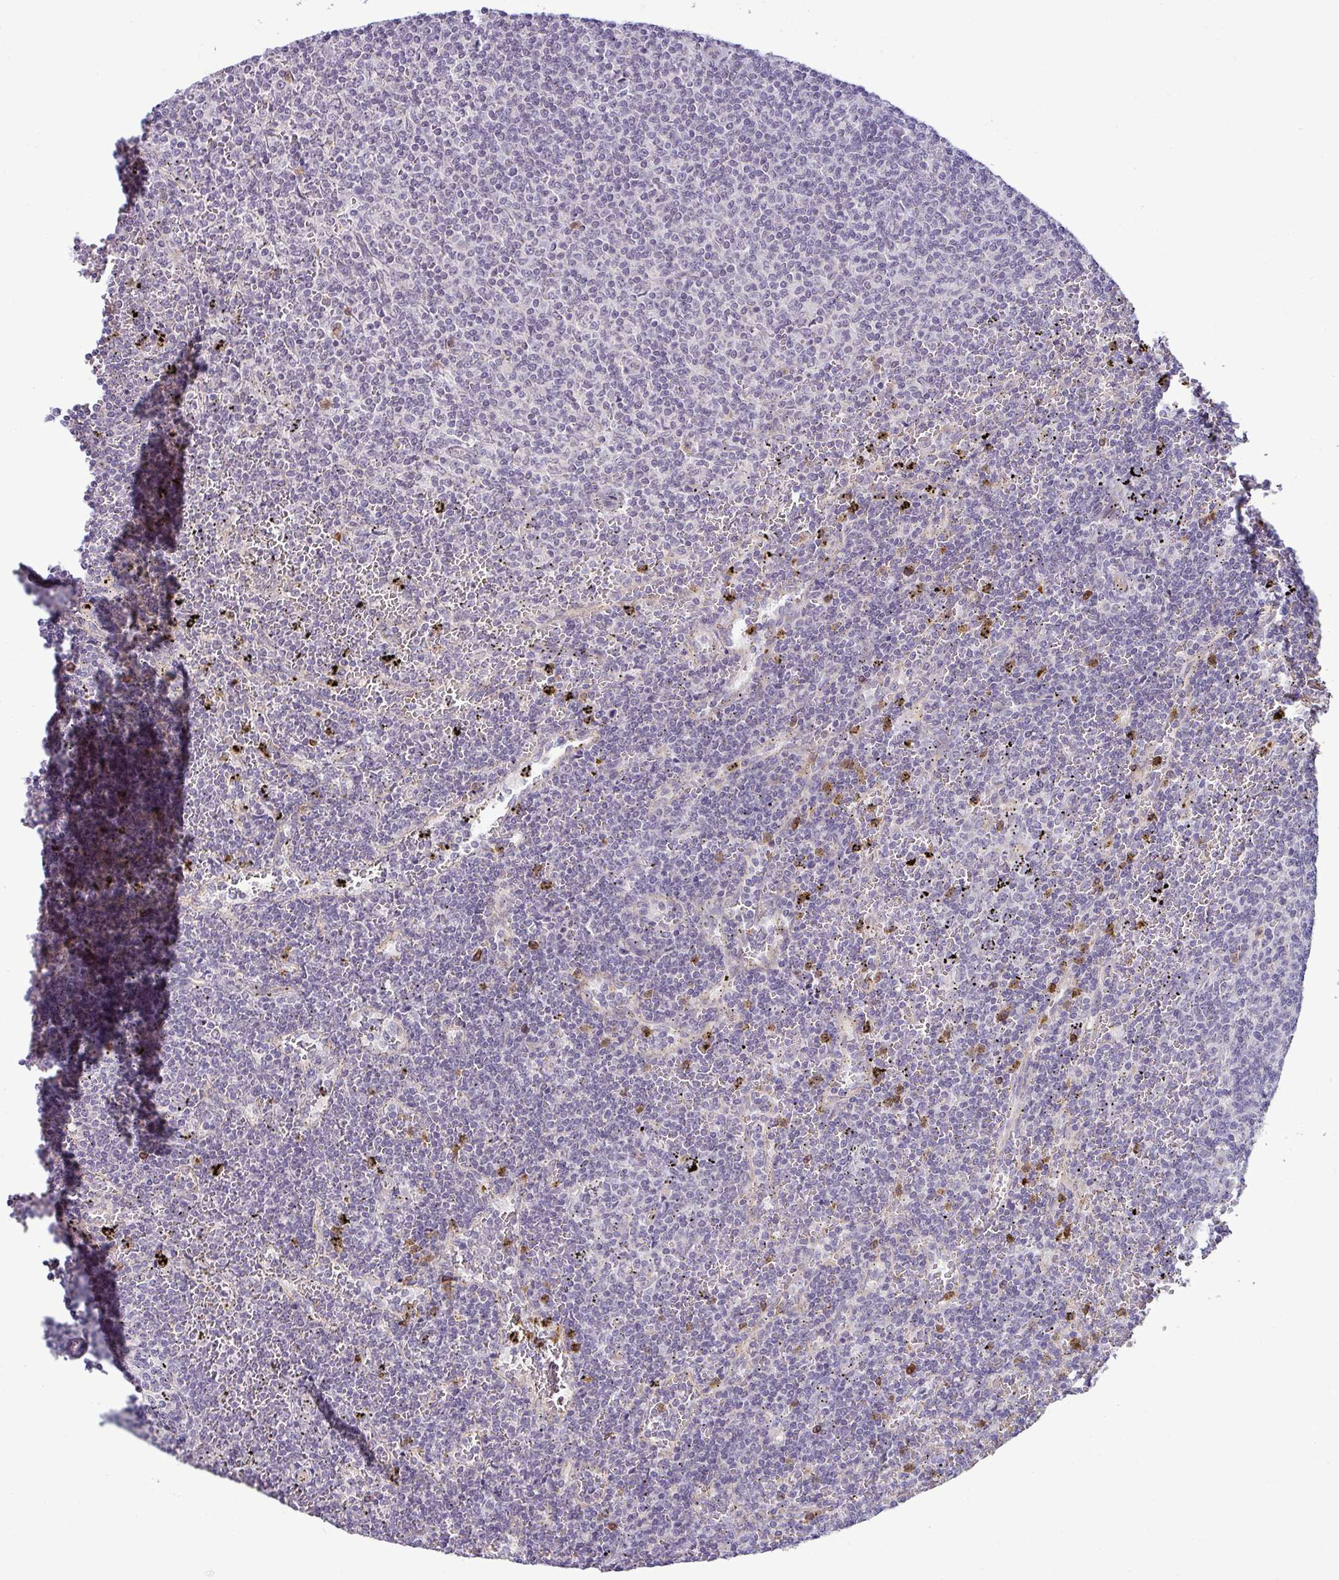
{"staining": {"intensity": "negative", "quantity": "none", "location": "none"}, "tissue": "lymphoma", "cell_type": "Tumor cells", "image_type": "cancer", "snomed": [{"axis": "morphology", "description": "Malignant lymphoma, non-Hodgkin's type, Low grade"}, {"axis": "topography", "description": "Spleen"}], "caption": "Immunohistochemical staining of human lymphoma demonstrates no significant staining in tumor cells. (DAB immunohistochemistry (IHC) visualized using brightfield microscopy, high magnification).", "gene": "HBEGF", "patient": {"sex": "female", "age": 50}}